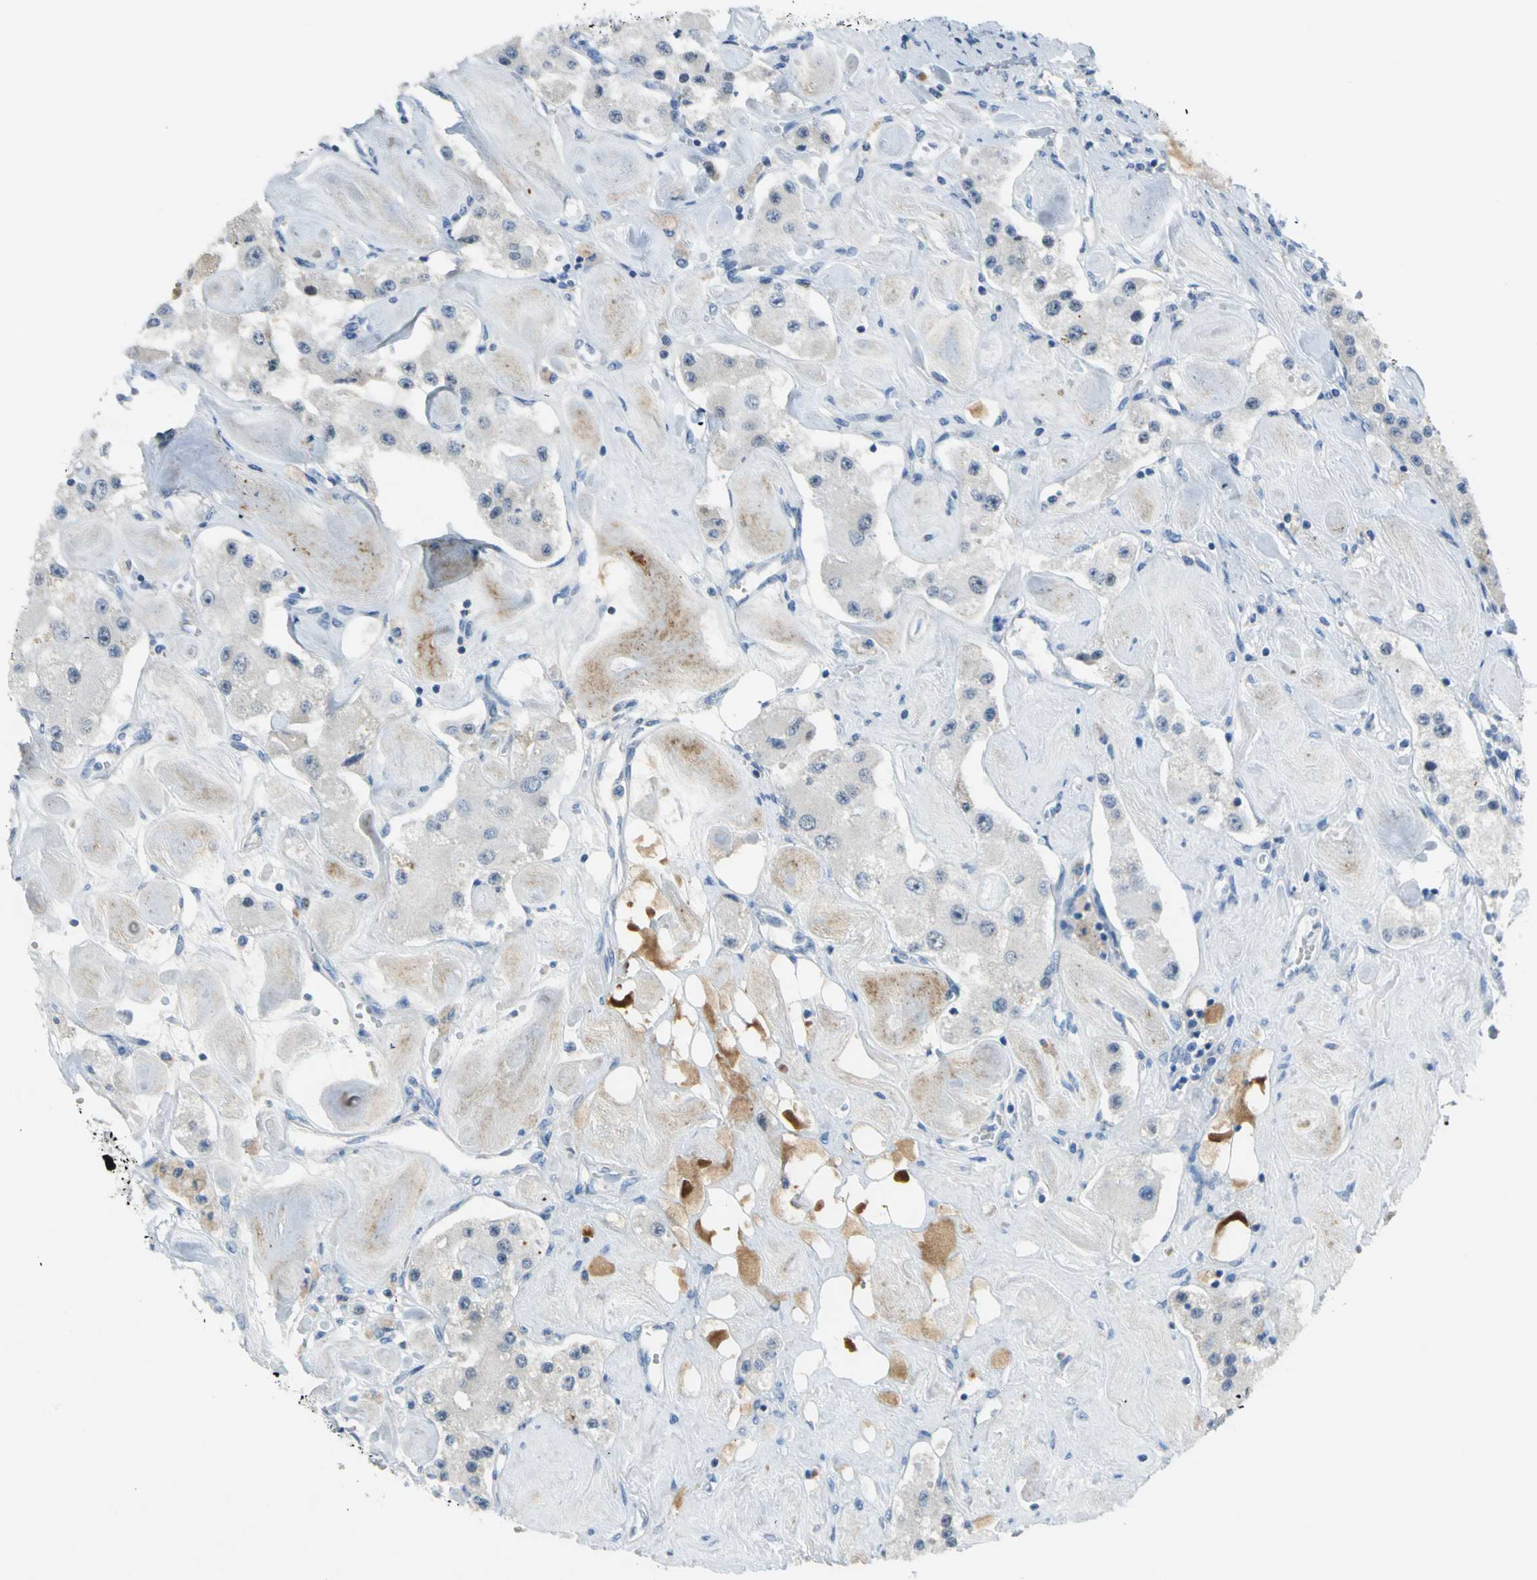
{"staining": {"intensity": "weak", "quantity": "25%-75%", "location": "cytoplasmic/membranous"}, "tissue": "carcinoid", "cell_type": "Tumor cells", "image_type": "cancer", "snomed": [{"axis": "morphology", "description": "Carcinoid, malignant, NOS"}, {"axis": "topography", "description": "Pancreas"}], "caption": "The image shows staining of malignant carcinoid, revealing weak cytoplasmic/membranous protein staining (brown color) within tumor cells.", "gene": "ZIC1", "patient": {"sex": "male", "age": 41}}